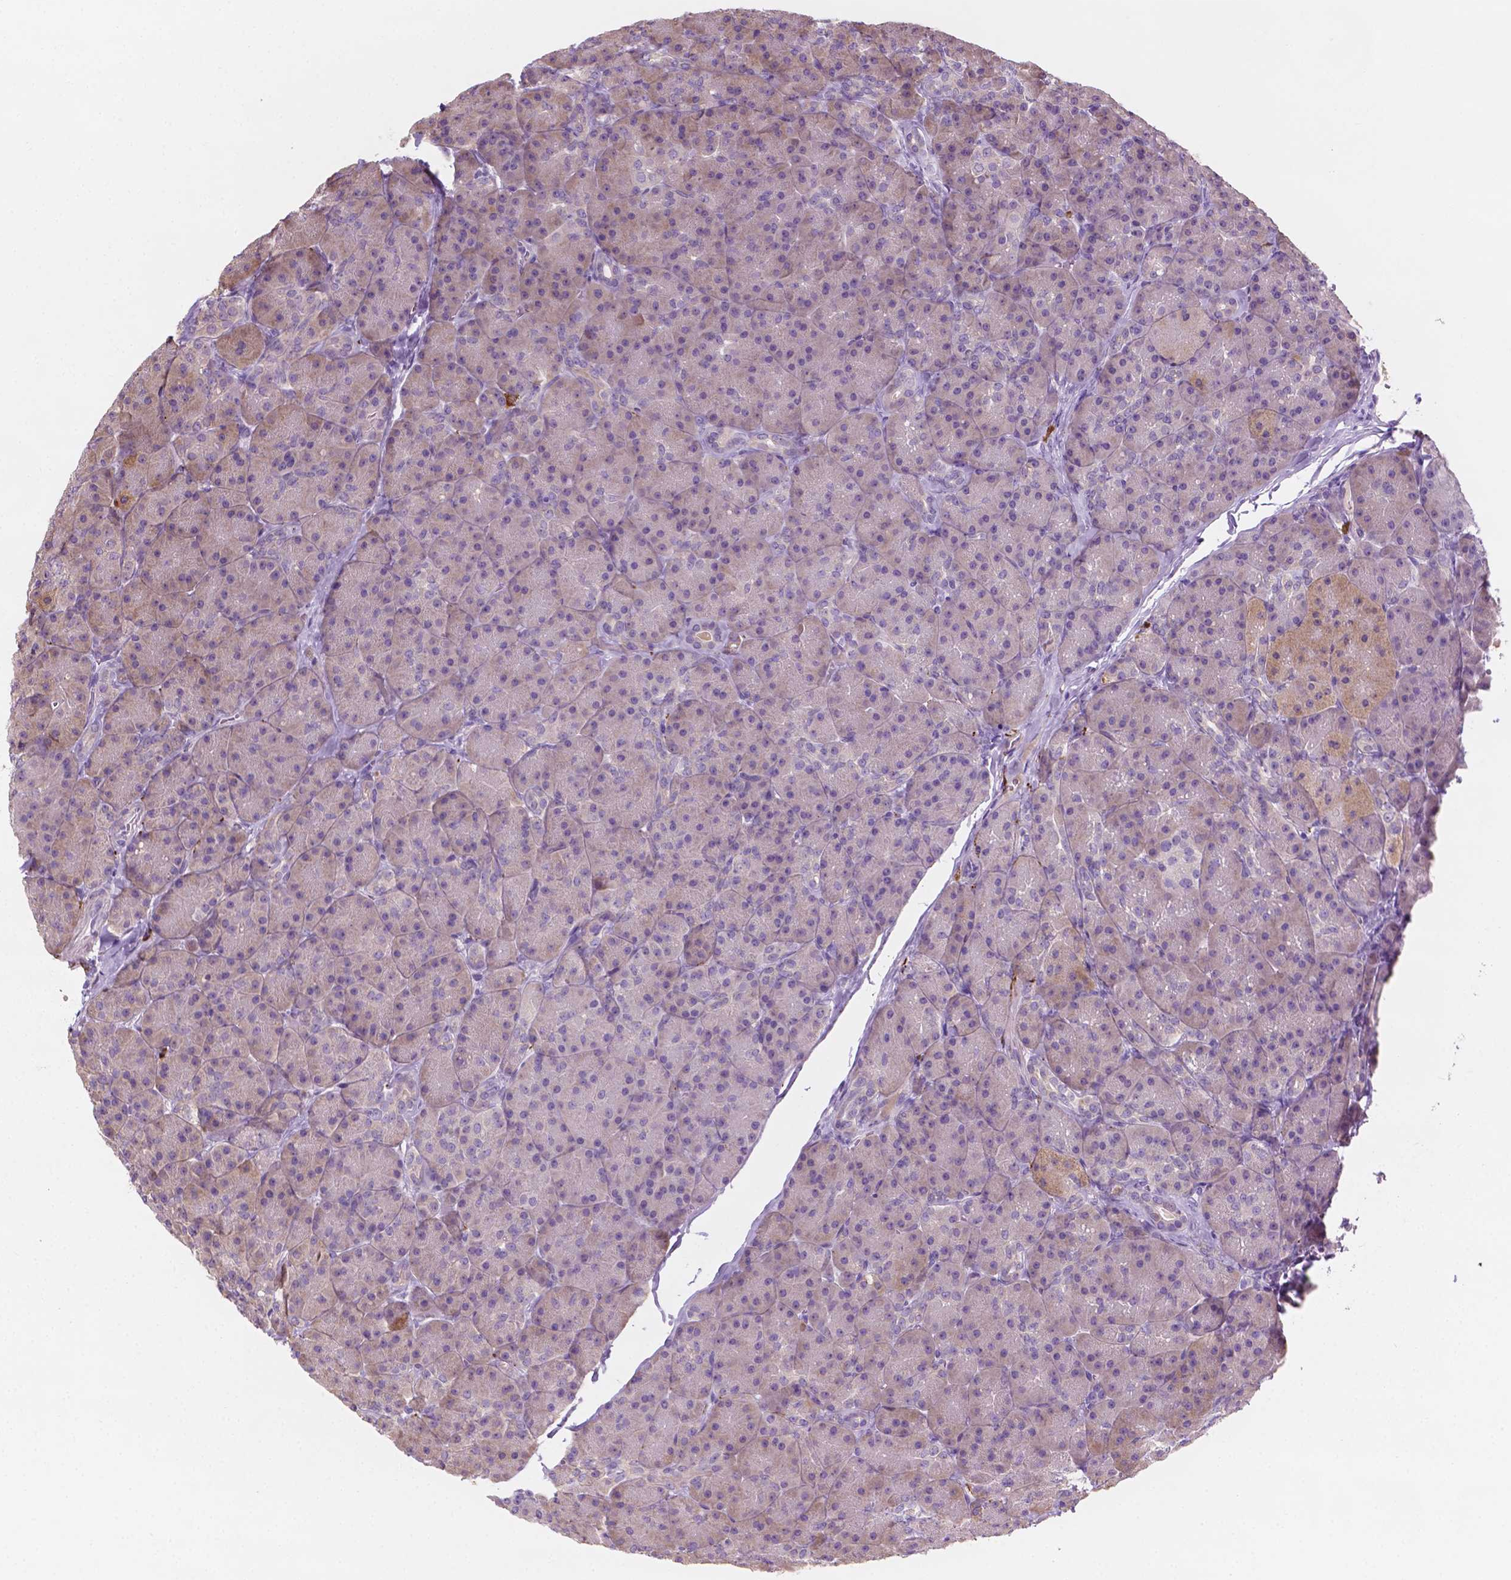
{"staining": {"intensity": "moderate", "quantity": "<25%", "location": "cytoplasmic/membranous"}, "tissue": "pancreas", "cell_type": "Exocrine glandular cells", "image_type": "normal", "snomed": [{"axis": "morphology", "description": "Normal tissue, NOS"}, {"axis": "topography", "description": "Pancreas"}], "caption": "Exocrine glandular cells reveal moderate cytoplasmic/membranous positivity in approximately <25% of cells in unremarkable pancreas. The staining is performed using DAB (3,3'-diaminobenzidine) brown chromogen to label protein expression. The nuclei are counter-stained blue using hematoxylin.", "gene": "LRP1B", "patient": {"sex": "male", "age": 57}}